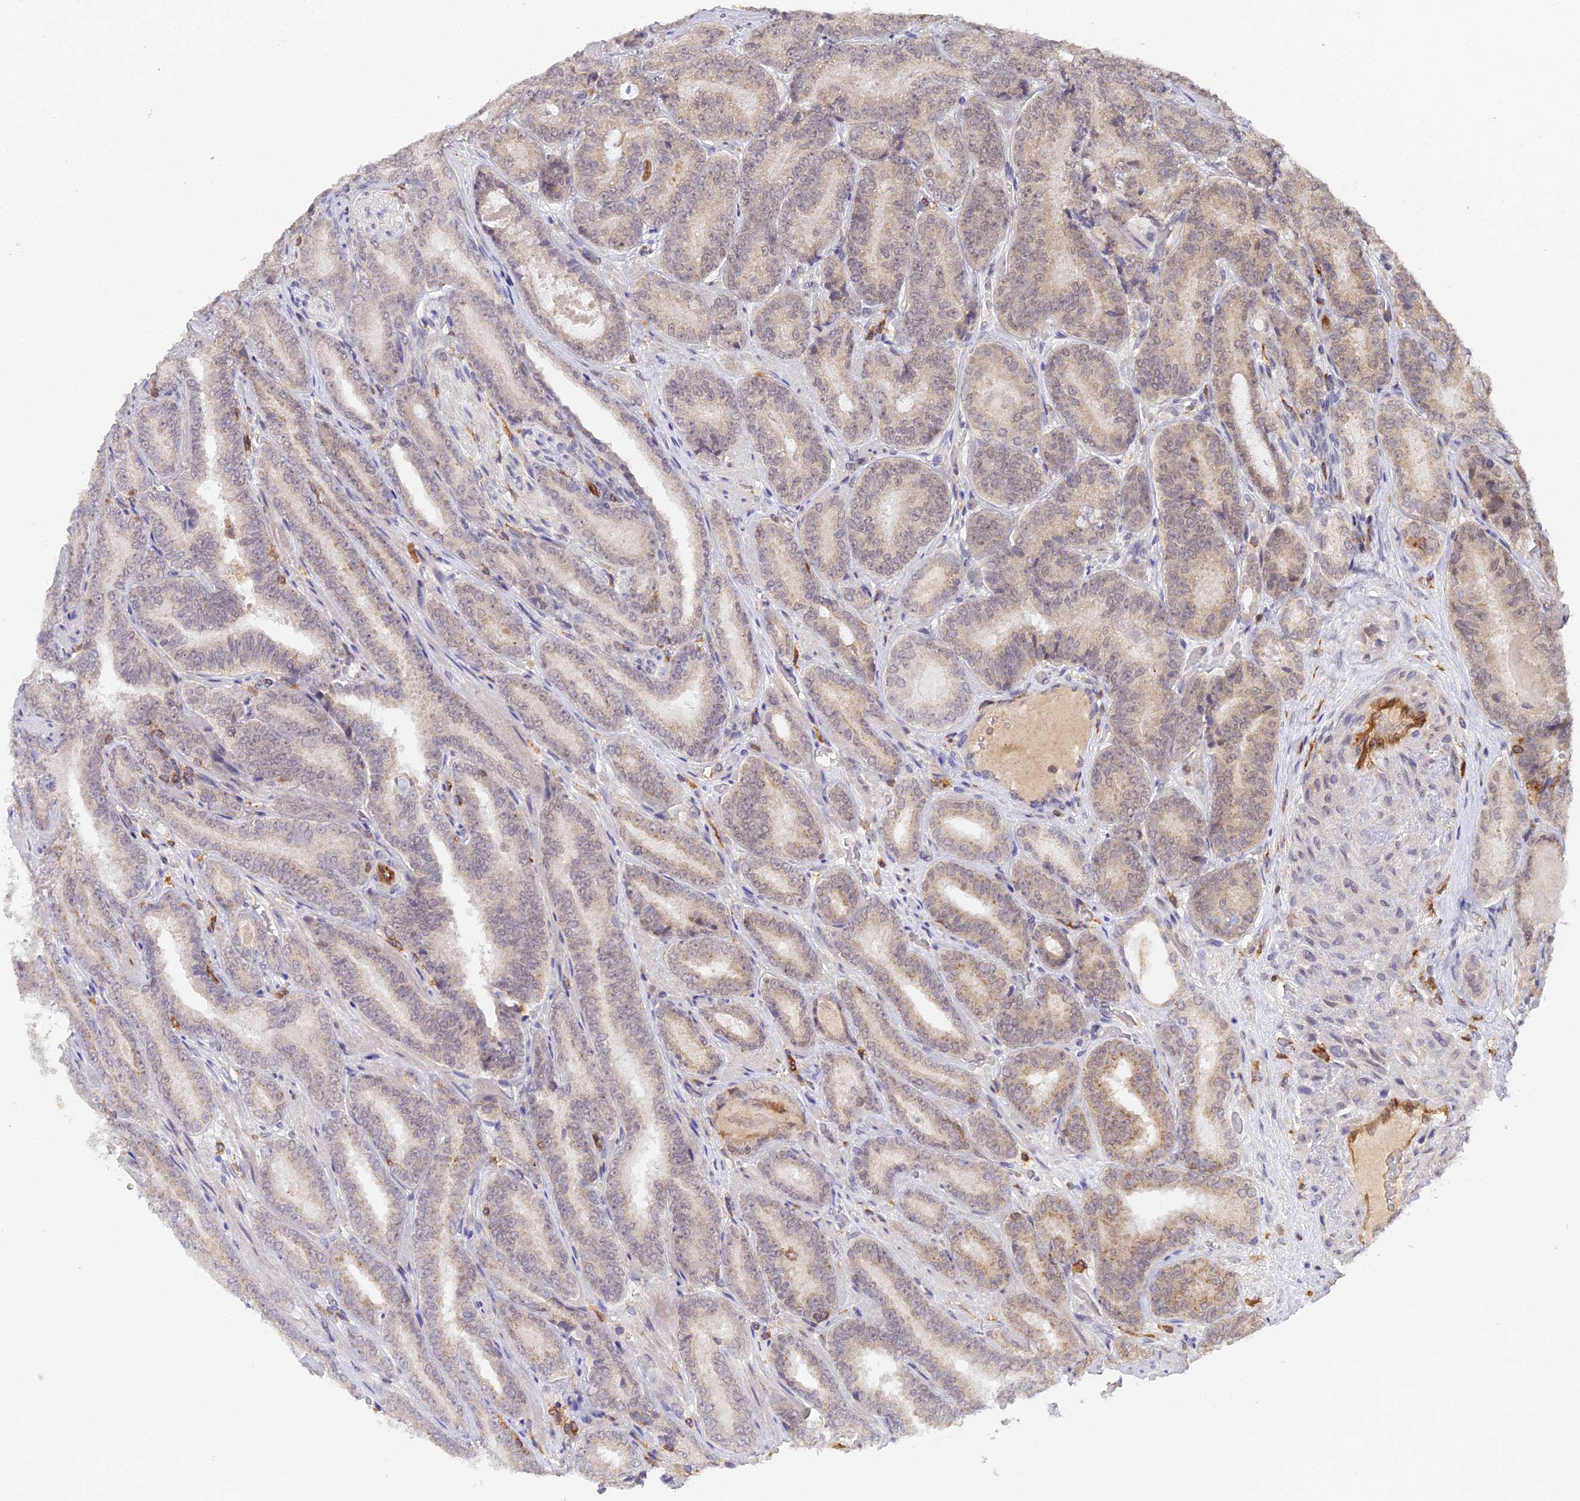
{"staining": {"intensity": "weak", "quantity": "25%-75%", "location": "cytoplasmic/membranous"}, "tissue": "prostate cancer", "cell_type": "Tumor cells", "image_type": "cancer", "snomed": [{"axis": "morphology", "description": "Adenocarcinoma, High grade"}, {"axis": "topography", "description": "Prostate"}], "caption": "A brown stain labels weak cytoplasmic/membranous expression of a protein in high-grade adenocarcinoma (prostate) tumor cells.", "gene": "TPRX1", "patient": {"sex": "male", "age": 72}}